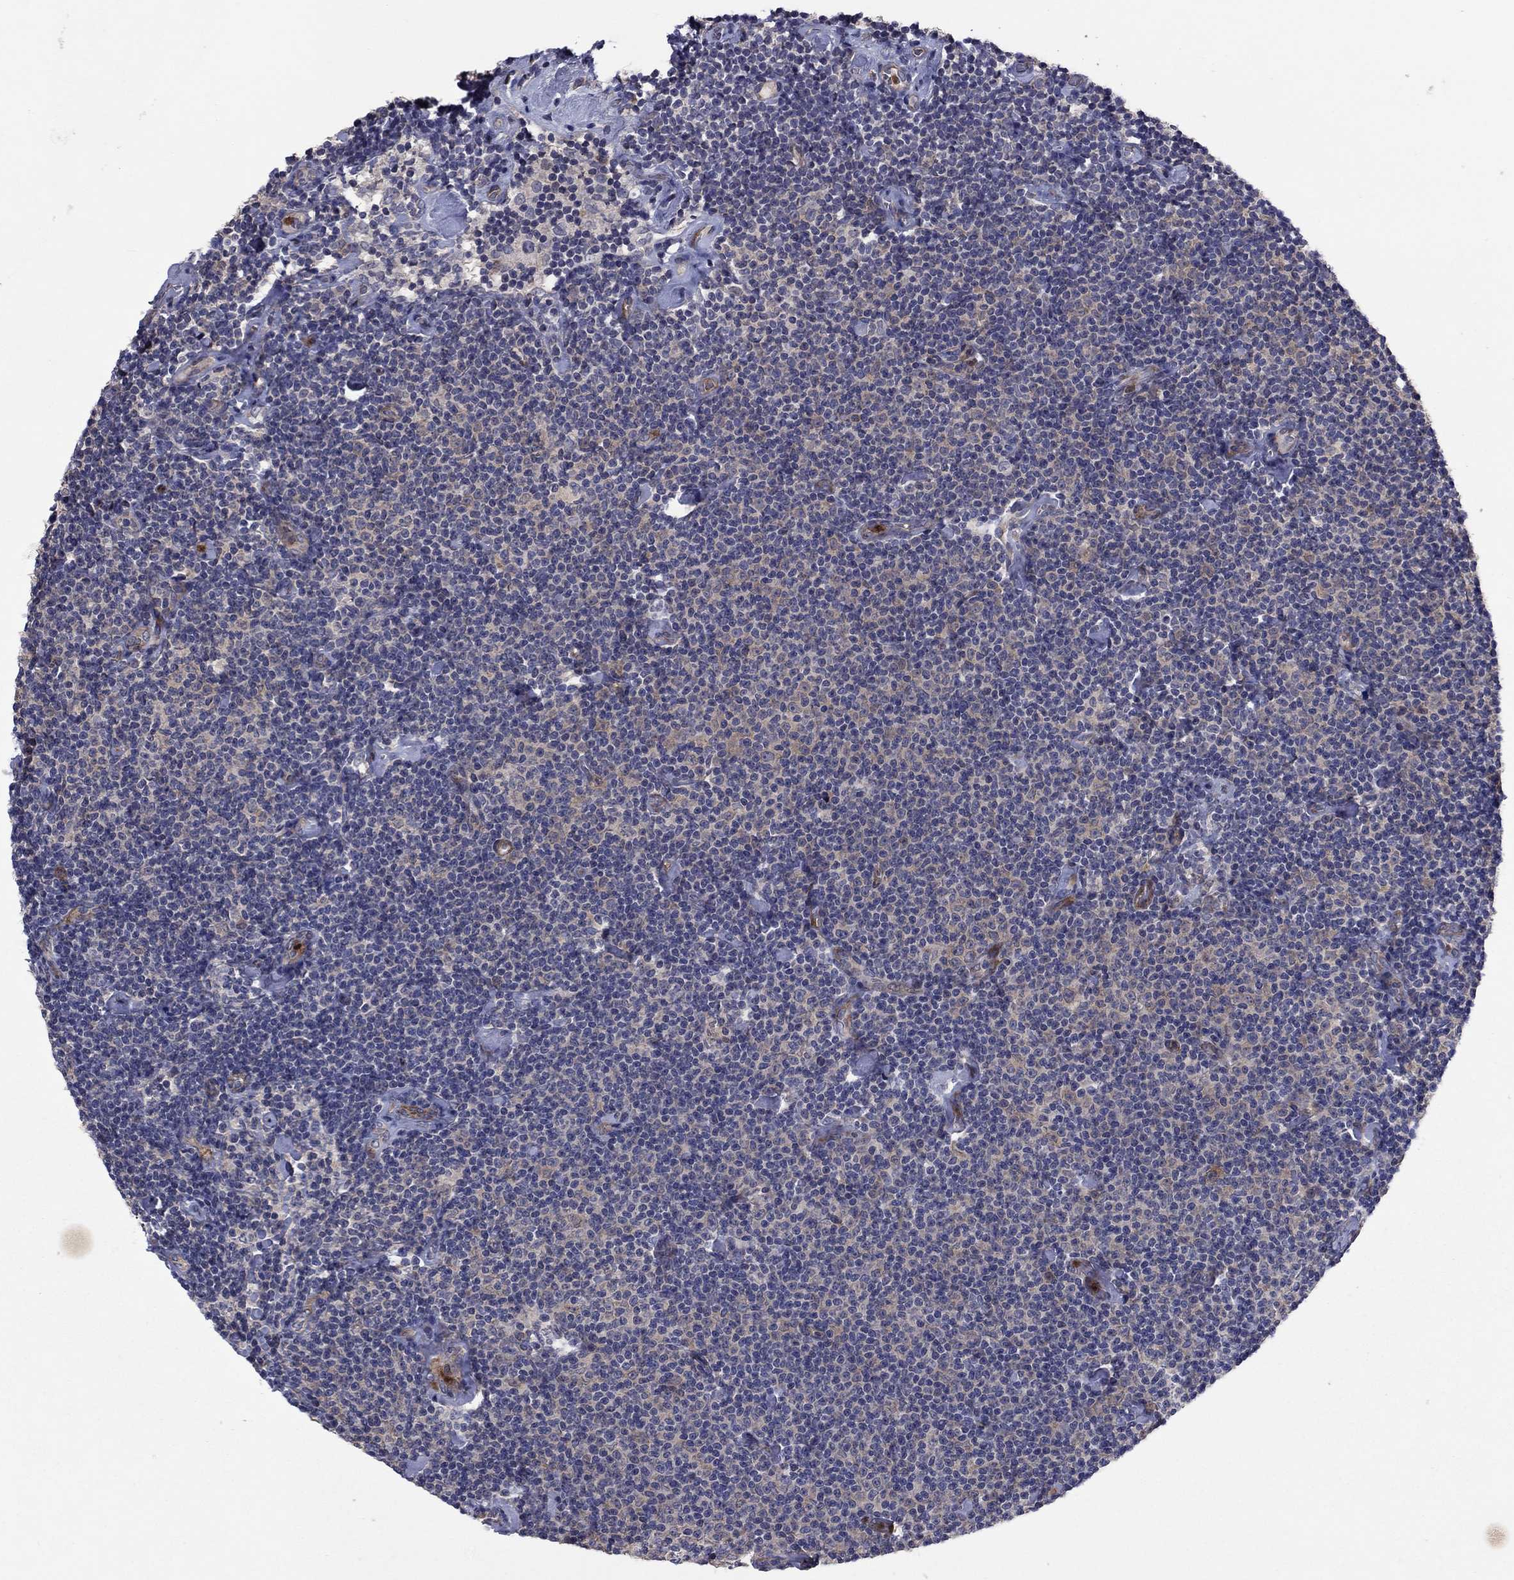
{"staining": {"intensity": "weak", "quantity": "25%-75%", "location": "cytoplasmic/membranous"}, "tissue": "lymphoma", "cell_type": "Tumor cells", "image_type": "cancer", "snomed": [{"axis": "morphology", "description": "Malignant lymphoma, non-Hodgkin's type, Low grade"}, {"axis": "topography", "description": "Lymph node"}], "caption": "Human lymphoma stained with a brown dye displays weak cytoplasmic/membranous positive expression in about 25%-75% of tumor cells.", "gene": "MSRB1", "patient": {"sex": "male", "age": 81}}